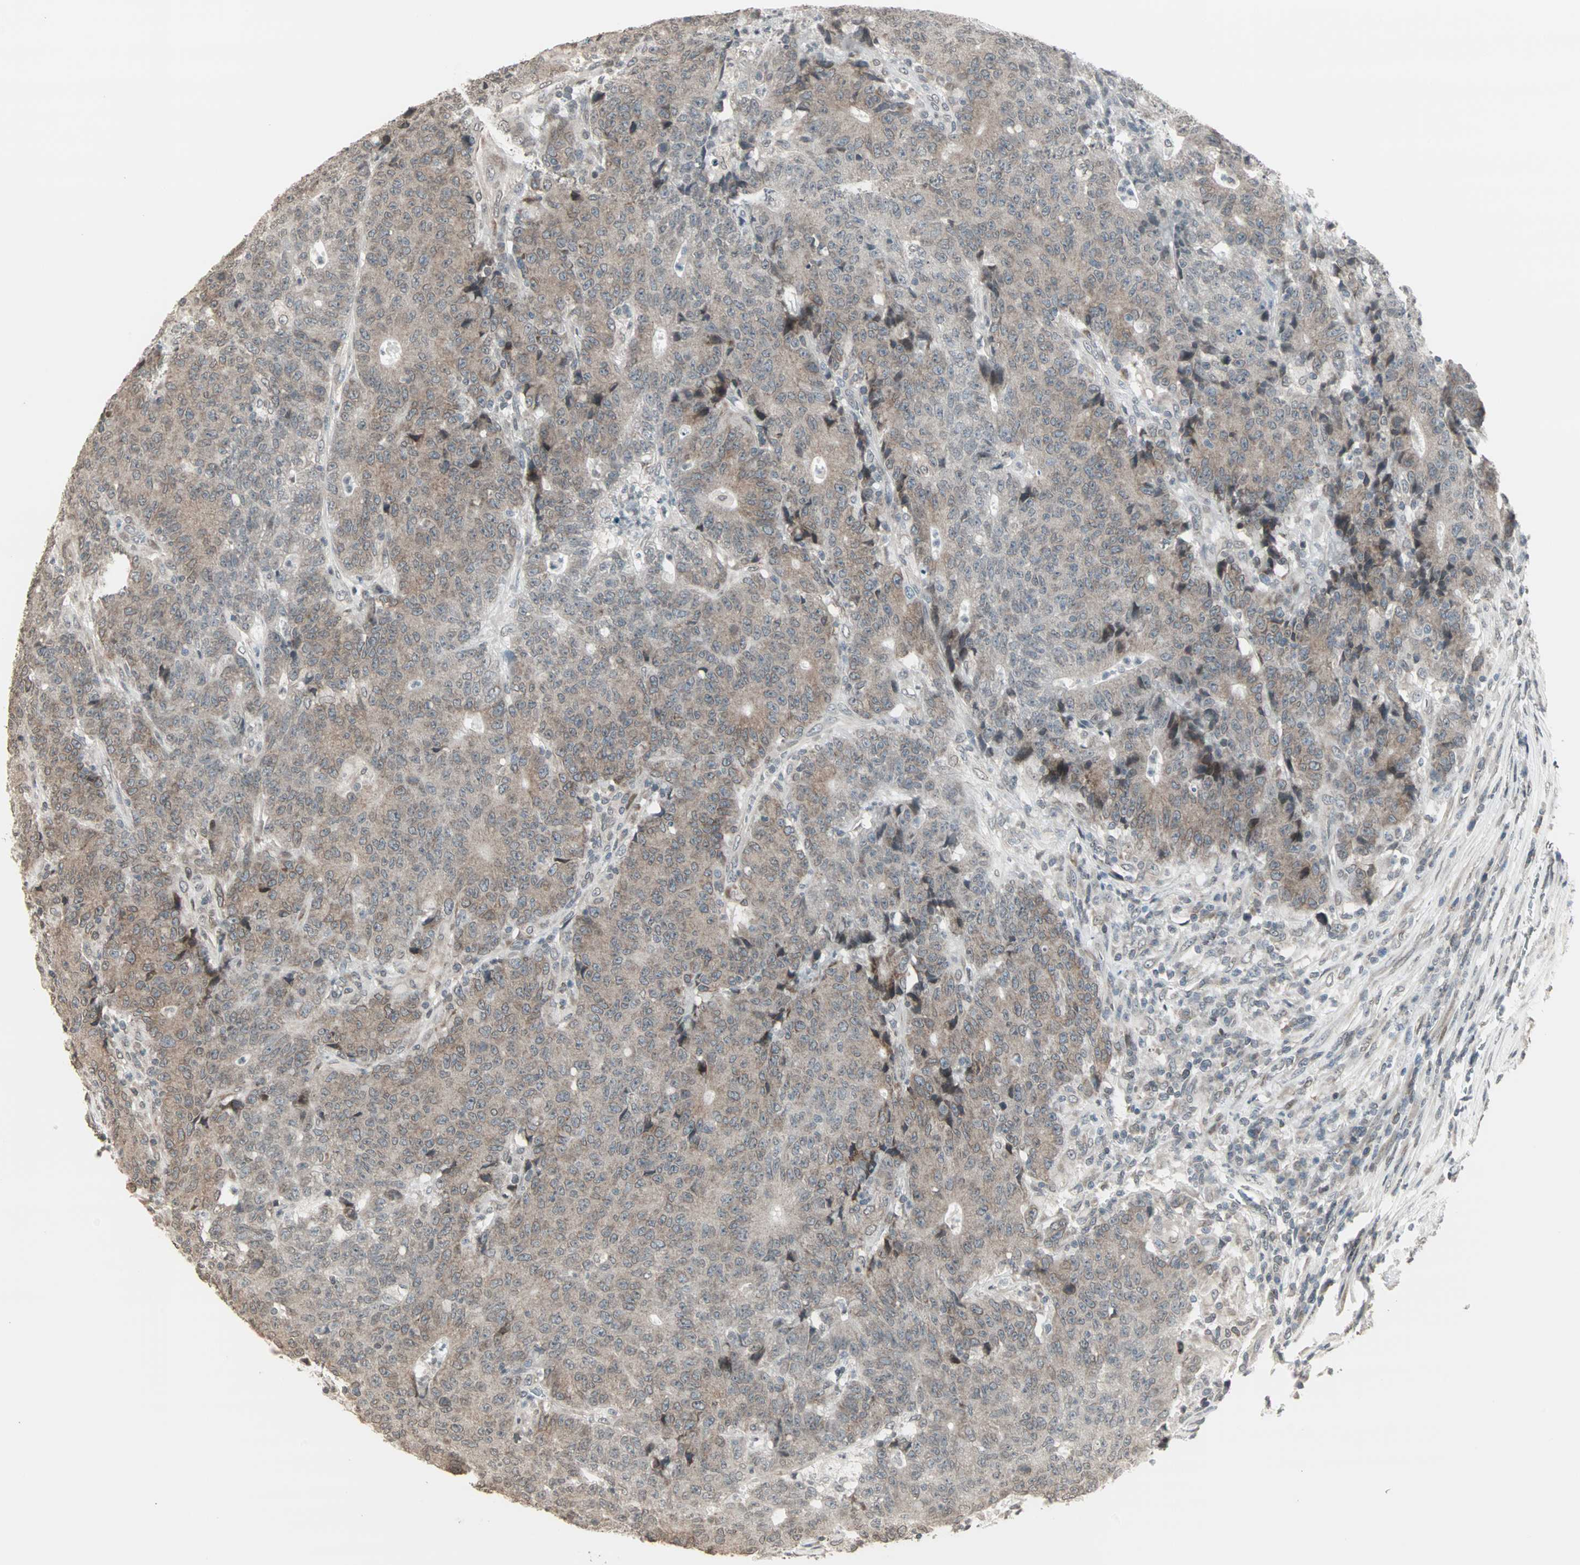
{"staining": {"intensity": "weak", "quantity": ">75%", "location": "cytoplasmic/membranous"}, "tissue": "colorectal cancer", "cell_type": "Tumor cells", "image_type": "cancer", "snomed": [{"axis": "morphology", "description": "Normal tissue, NOS"}, {"axis": "morphology", "description": "Adenocarcinoma, NOS"}, {"axis": "topography", "description": "Colon"}], "caption": "Immunohistochemical staining of human colorectal adenocarcinoma exhibits low levels of weak cytoplasmic/membranous staining in about >75% of tumor cells.", "gene": "CBLC", "patient": {"sex": "female", "age": 75}}